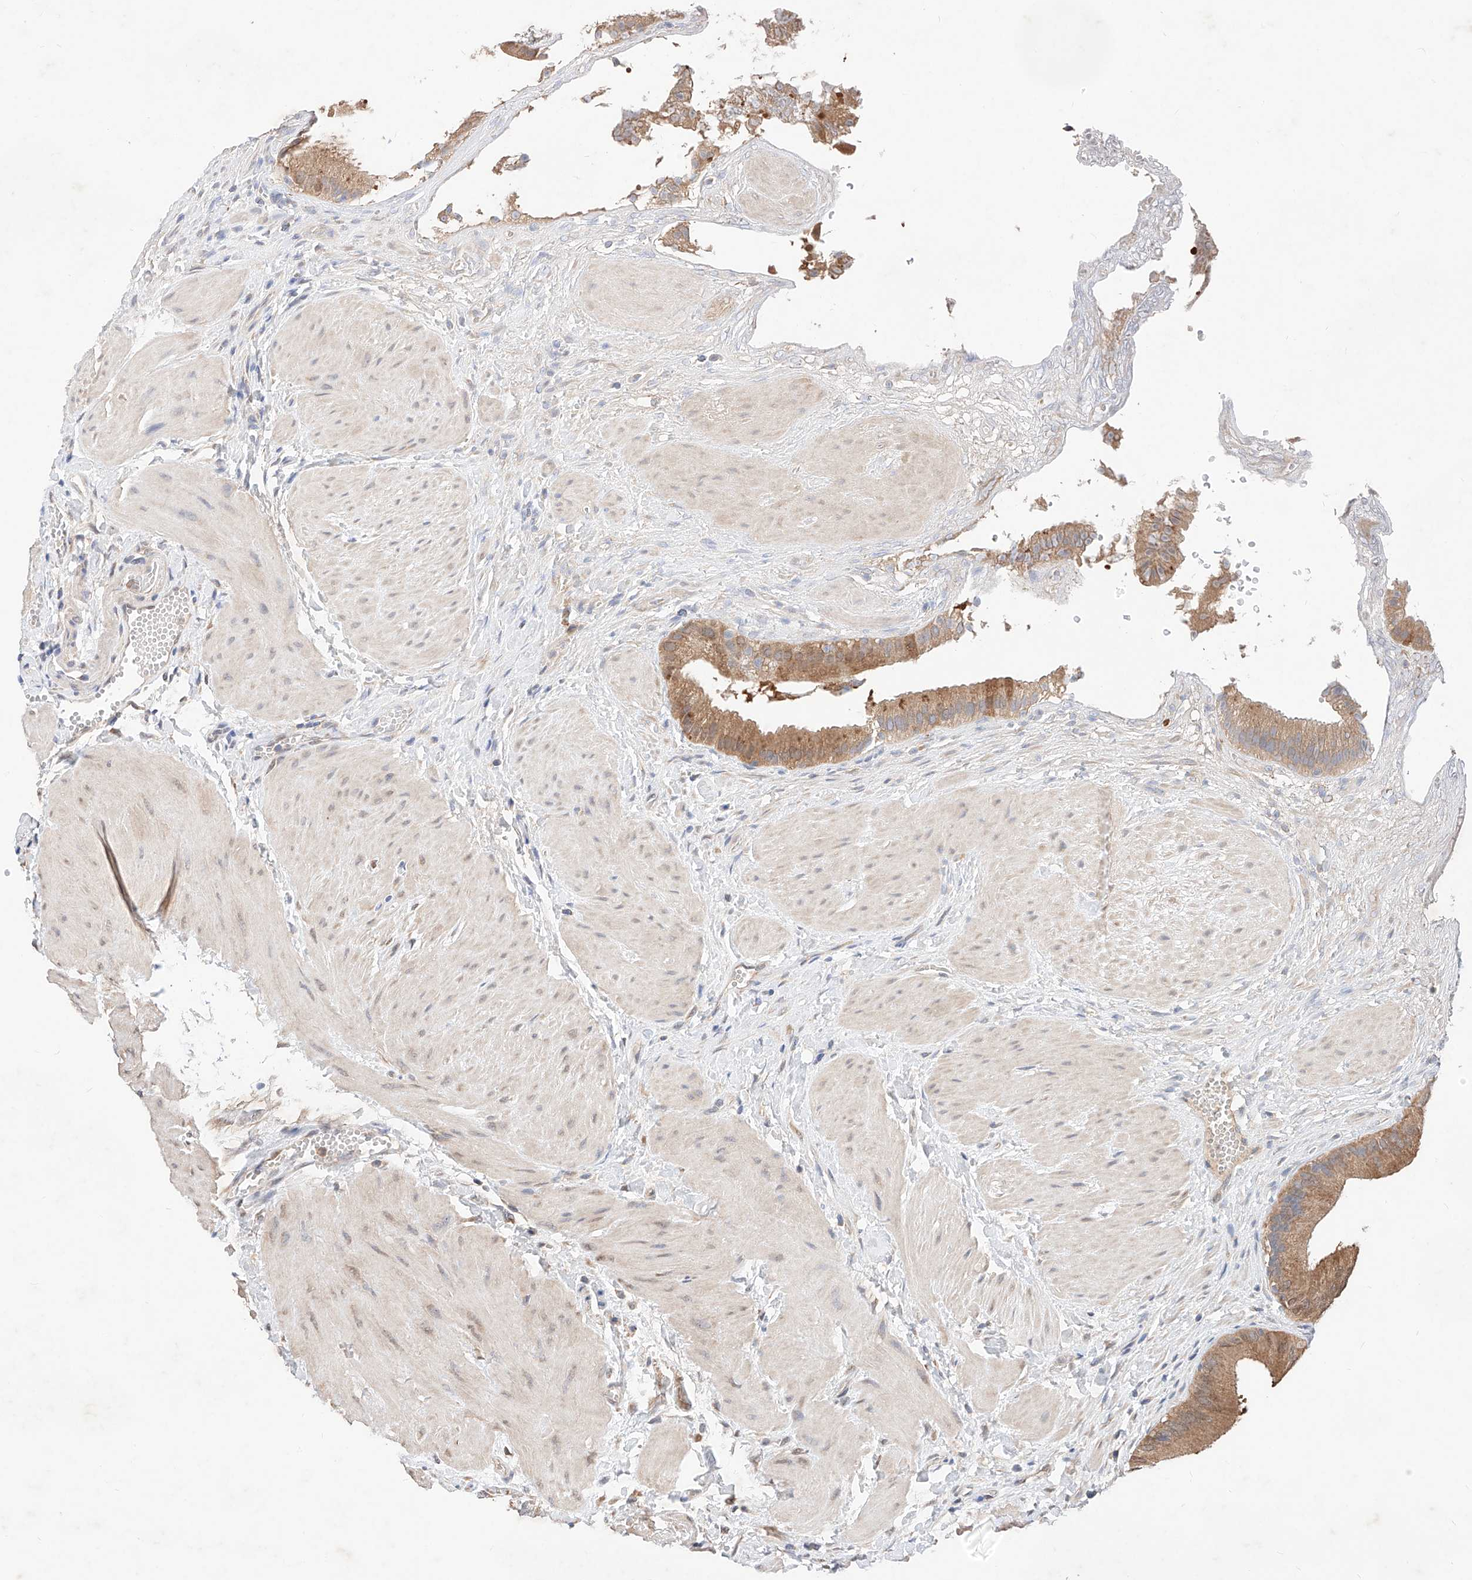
{"staining": {"intensity": "moderate", "quantity": ">75%", "location": "cytoplasmic/membranous,nuclear"}, "tissue": "gallbladder", "cell_type": "Glandular cells", "image_type": "normal", "snomed": [{"axis": "morphology", "description": "Normal tissue, NOS"}, {"axis": "topography", "description": "Gallbladder"}], "caption": "Immunohistochemistry (DAB (3,3'-diaminobenzidine)) staining of unremarkable gallbladder demonstrates moderate cytoplasmic/membranous,nuclear protein staining in about >75% of glandular cells. Nuclei are stained in blue.", "gene": "ZSCAN4", "patient": {"sex": "male", "age": 55}}